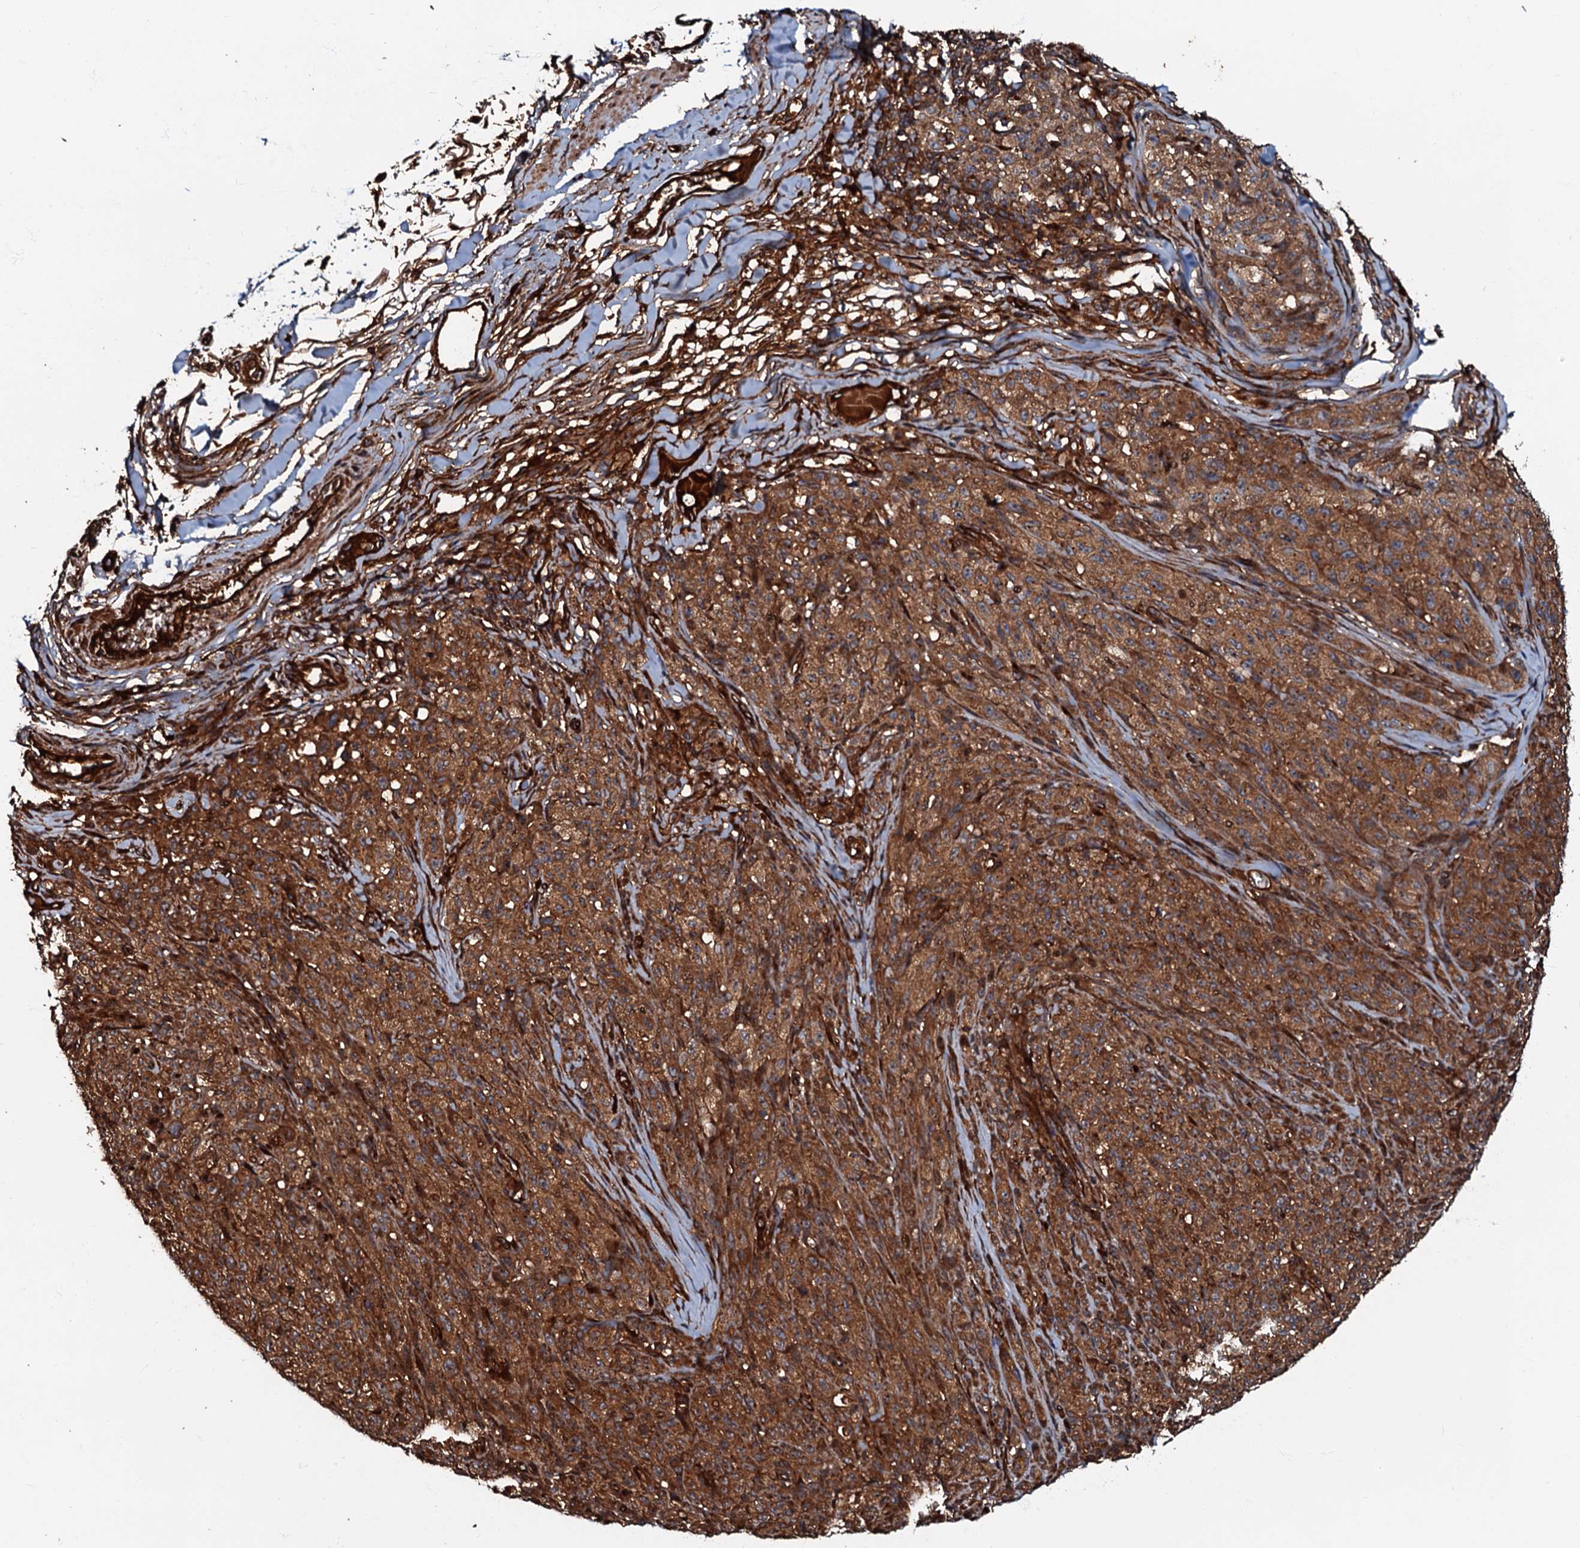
{"staining": {"intensity": "strong", "quantity": ">75%", "location": "cytoplasmic/membranous"}, "tissue": "melanoma", "cell_type": "Tumor cells", "image_type": "cancer", "snomed": [{"axis": "morphology", "description": "Malignant melanoma, NOS"}, {"axis": "topography", "description": "Skin"}], "caption": "This micrograph reveals melanoma stained with immunohistochemistry to label a protein in brown. The cytoplasmic/membranous of tumor cells show strong positivity for the protein. Nuclei are counter-stained blue.", "gene": "BLOC1S6", "patient": {"sex": "female", "age": 82}}